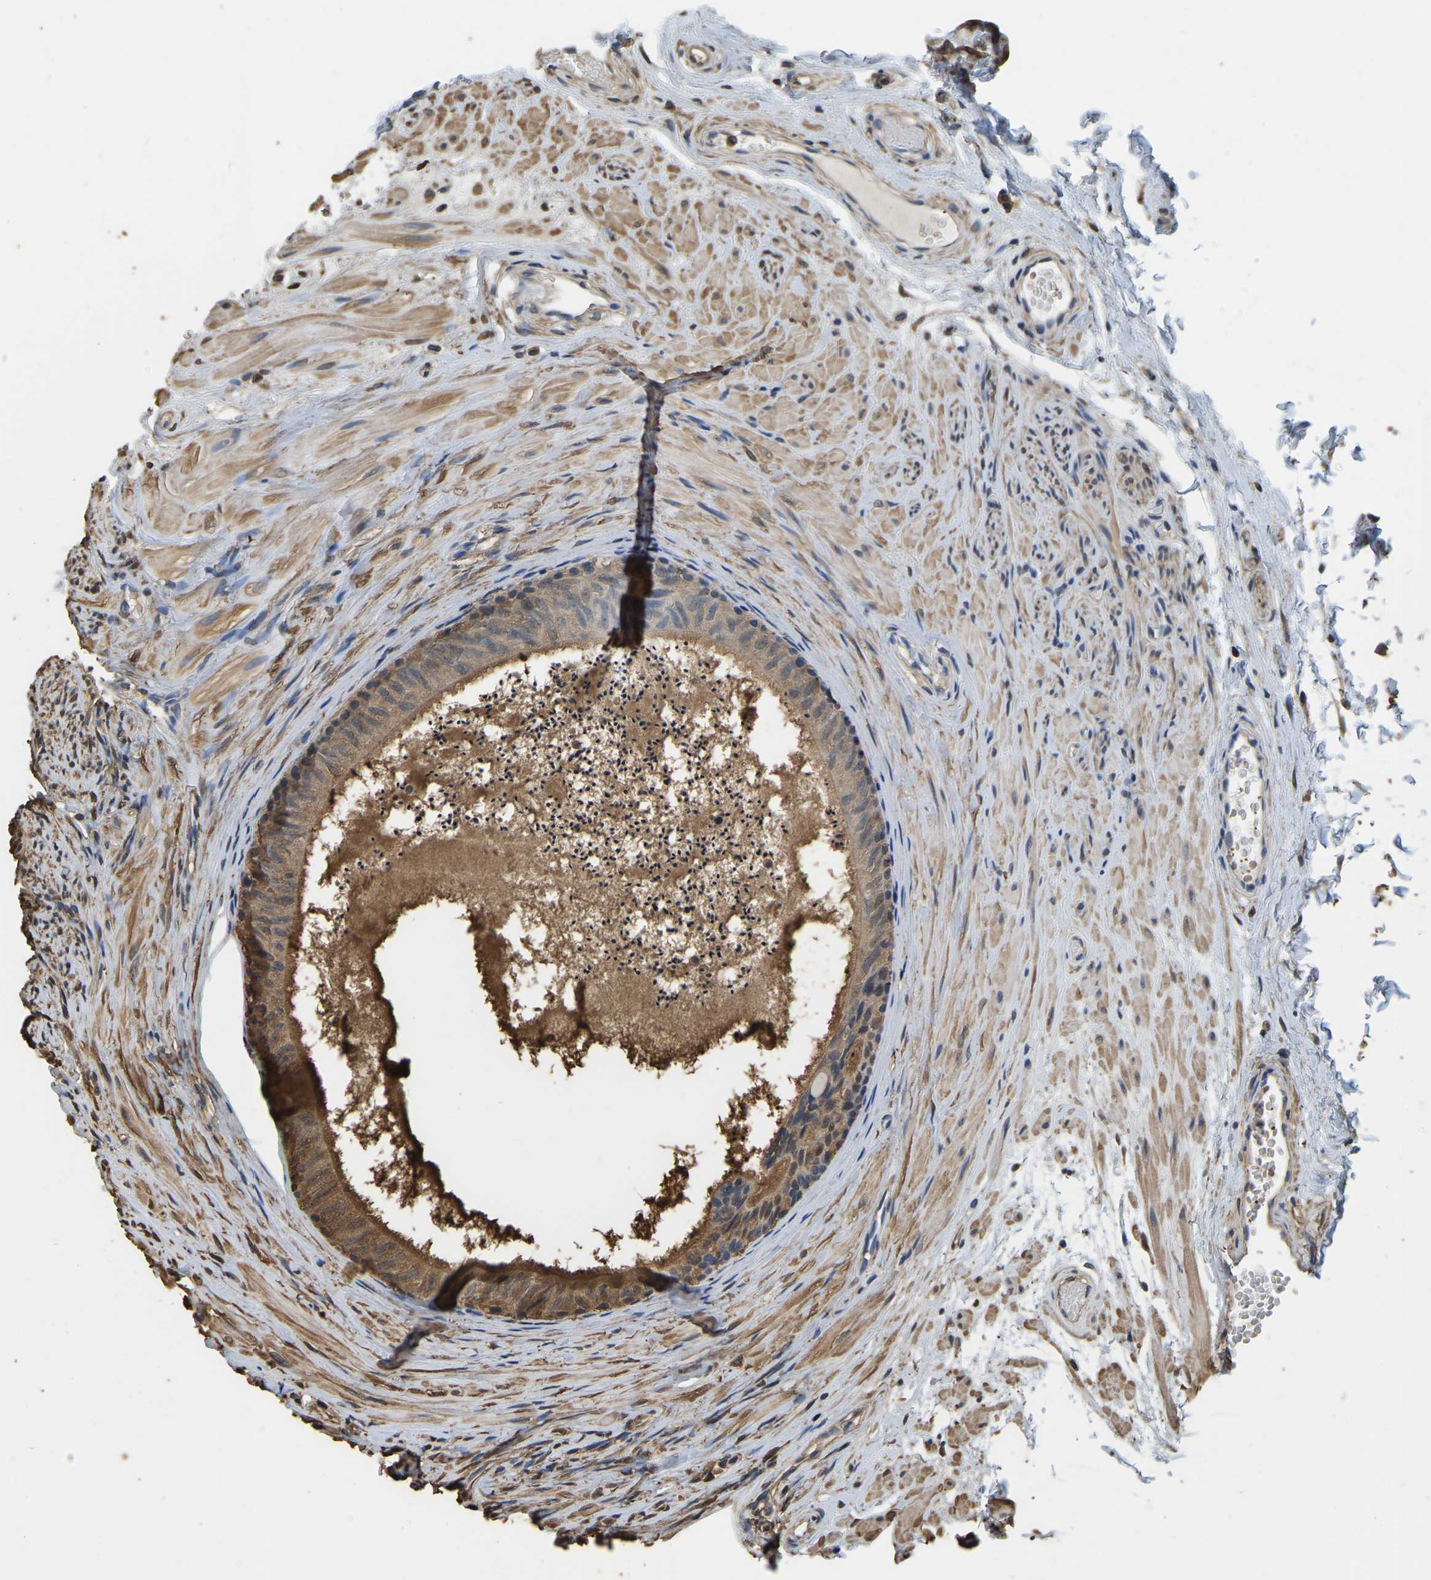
{"staining": {"intensity": "moderate", "quantity": ">75%", "location": "cytoplasmic/membranous"}, "tissue": "epididymis", "cell_type": "Glandular cells", "image_type": "normal", "snomed": [{"axis": "morphology", "description": "Normal tissue, NOS"}, {"axis": "topography", "description": "Epididymis"}], "caption": "Immunohistochemical staining of normal epididymis displays moderate cytoplasmic/membranous protein staining in approximately >75% of glandular cells.", "gene": "LDHB", "patient": {"sex": "male", "age": 56}}